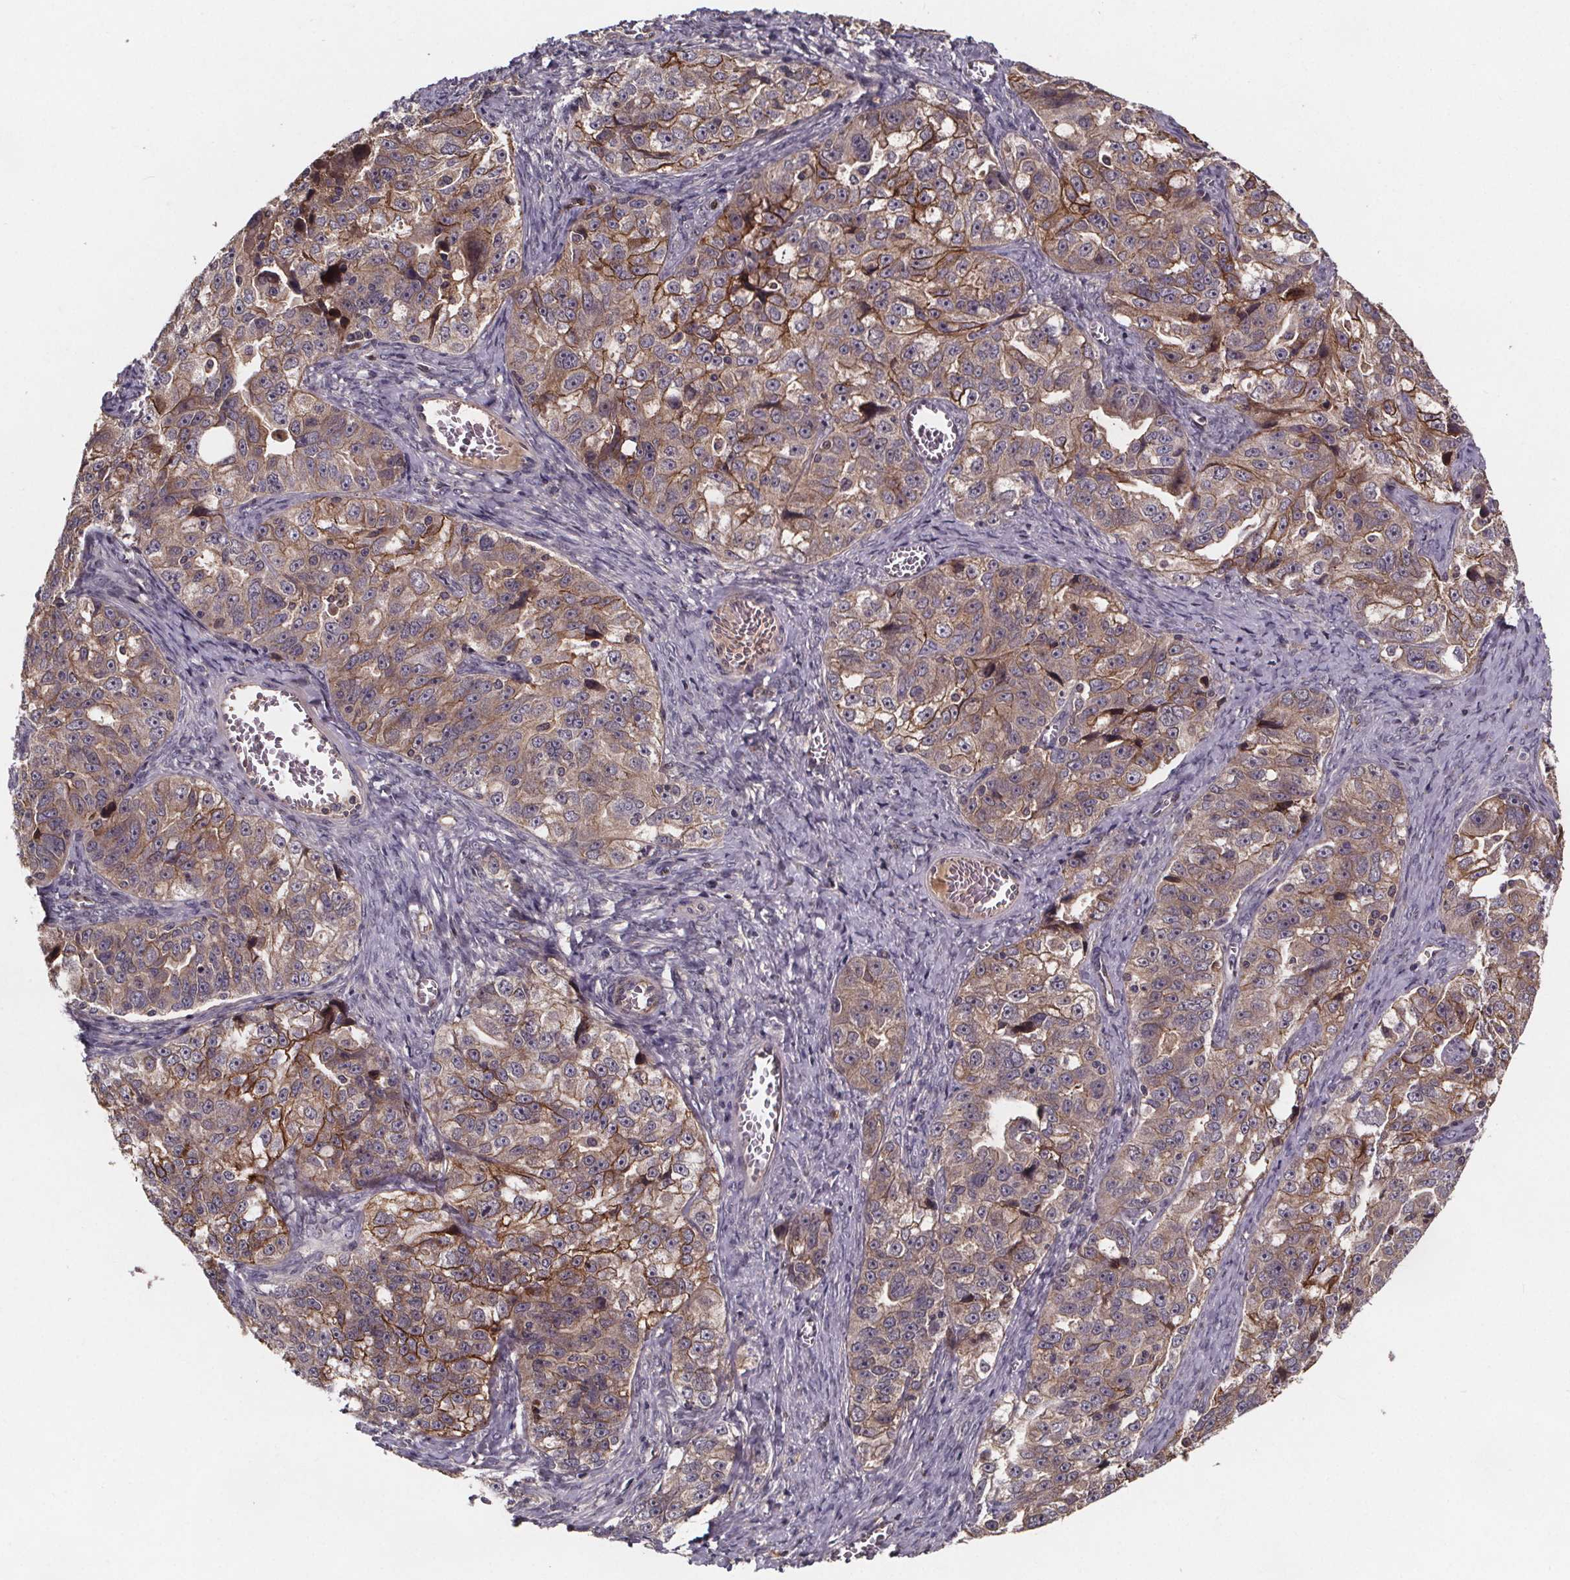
{"staining": {"intensity": "moderate", "quantity": ">75%", "location": "cytoplasmic/membranous"}, "tissue": "ovarian cancer", "cell_type": "Tumor cells", "image_type": "cancer", "snomed": [{"axis": "morphology", "description": "Cystadenocarcinoma, serous, NOS"}, {"axis": "topography", "description": "Ovary"}], "caption": "Protein expression analysis of human ovarian serous cystadenocarcinoma reveals moderate cytoplasmic/membranous positivity in approximately >75% of tumor cells.", "gene": "FASTKD3", "patient": {"sex": "female", "age": 51}}